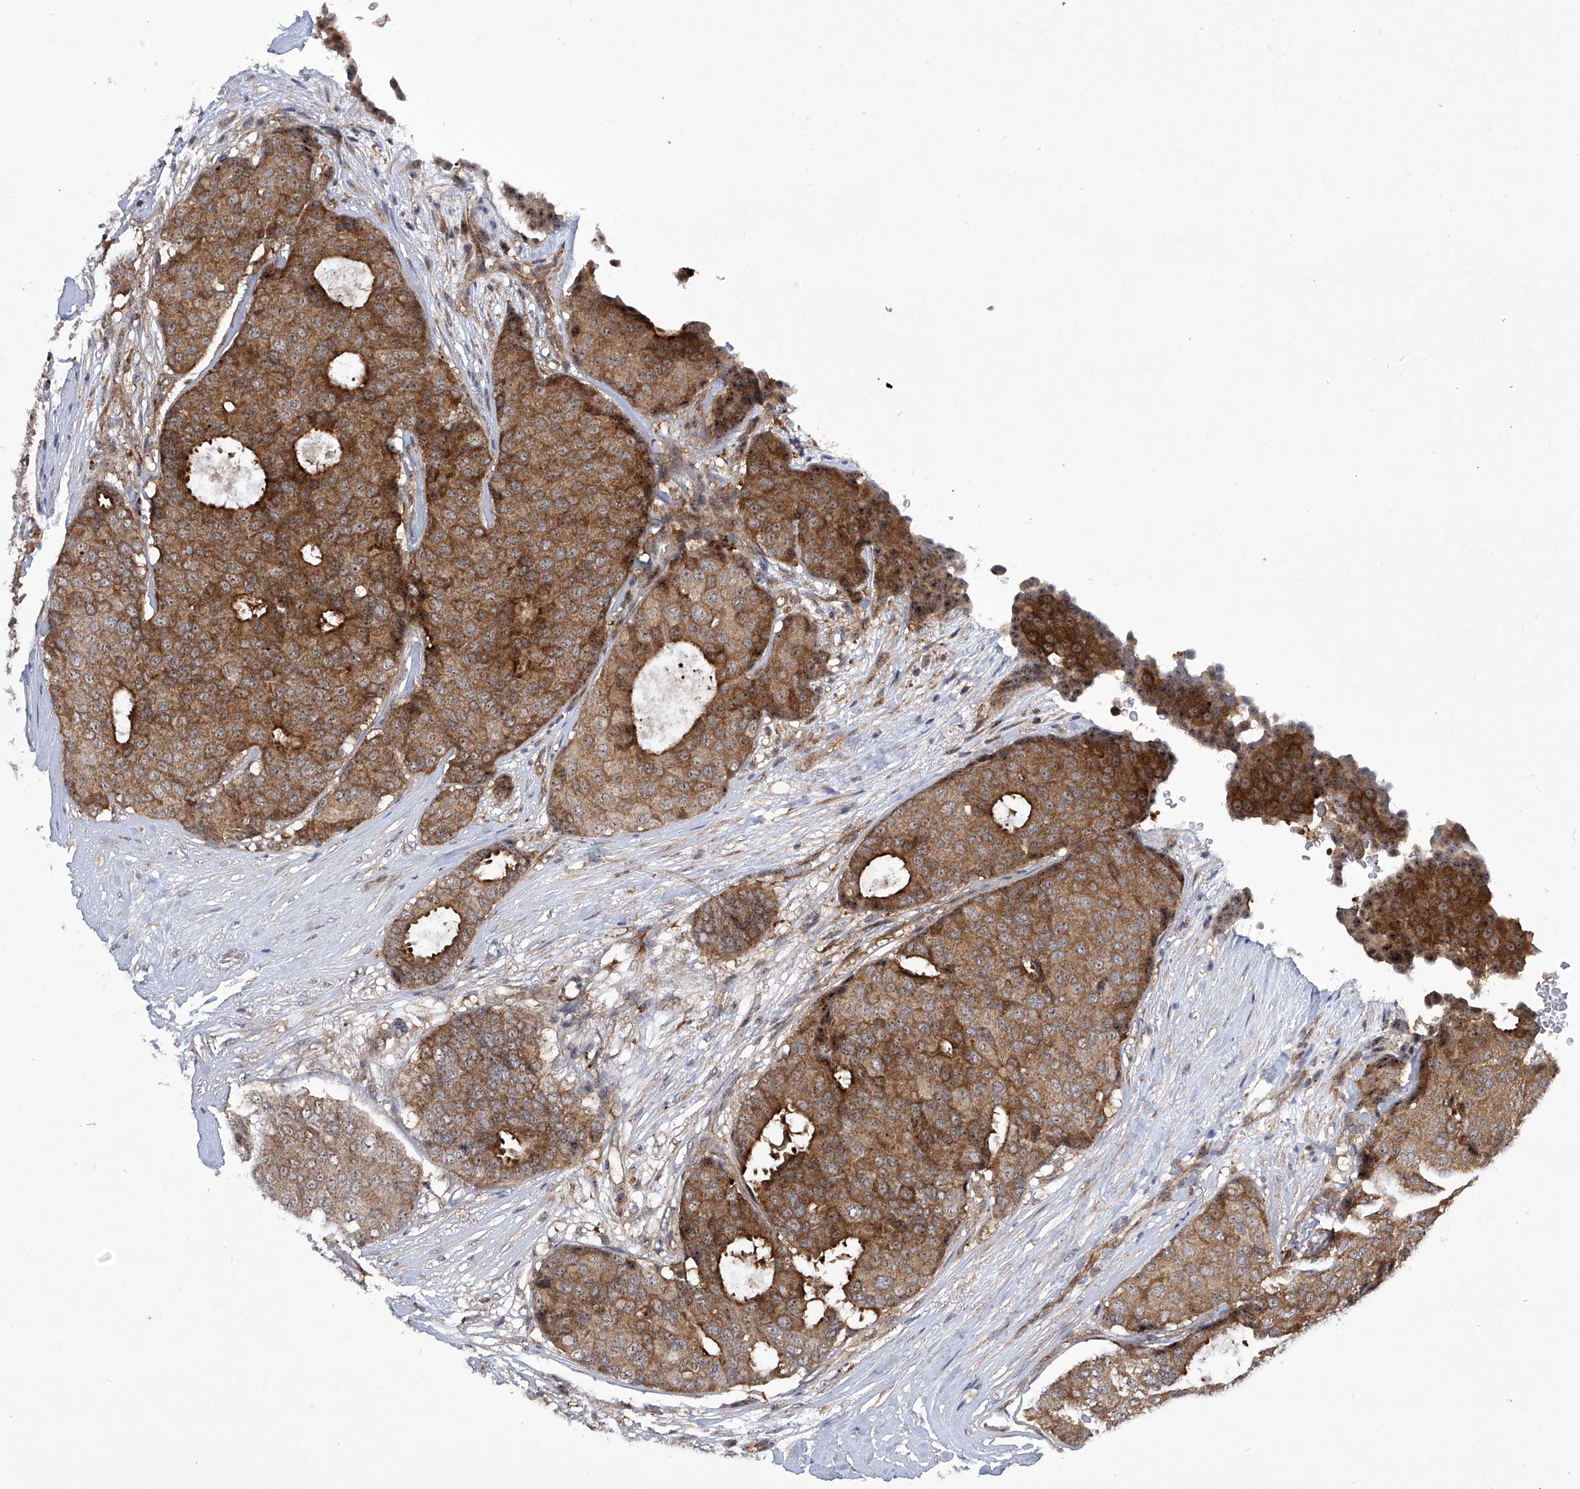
{"staining": {"intensity": "strong", "quantity": "25%-75%", "location": "cytoplasmic/membranous,nuclear"}, "tissue": "breast cancer", "cell_type": "Tumor cells", "image_type": "cancer", "snomed": [{"axis": "morphology", "description": "Duct carcinoma"}, {"axis": "topography", "description": "Breast"}], "caption": "Tumor cells exhibit strong cytoplasmic/membranous and nuclear expression in approximately 25%-75% of cells in breast cancer (invasive ductal carcinoma). (DAB (3,3'-diaminobenzidine) IHC with brightfield microscopy, high magnification).", "gene": "CISH", "patient": {"sex": "female", "age": 75}}